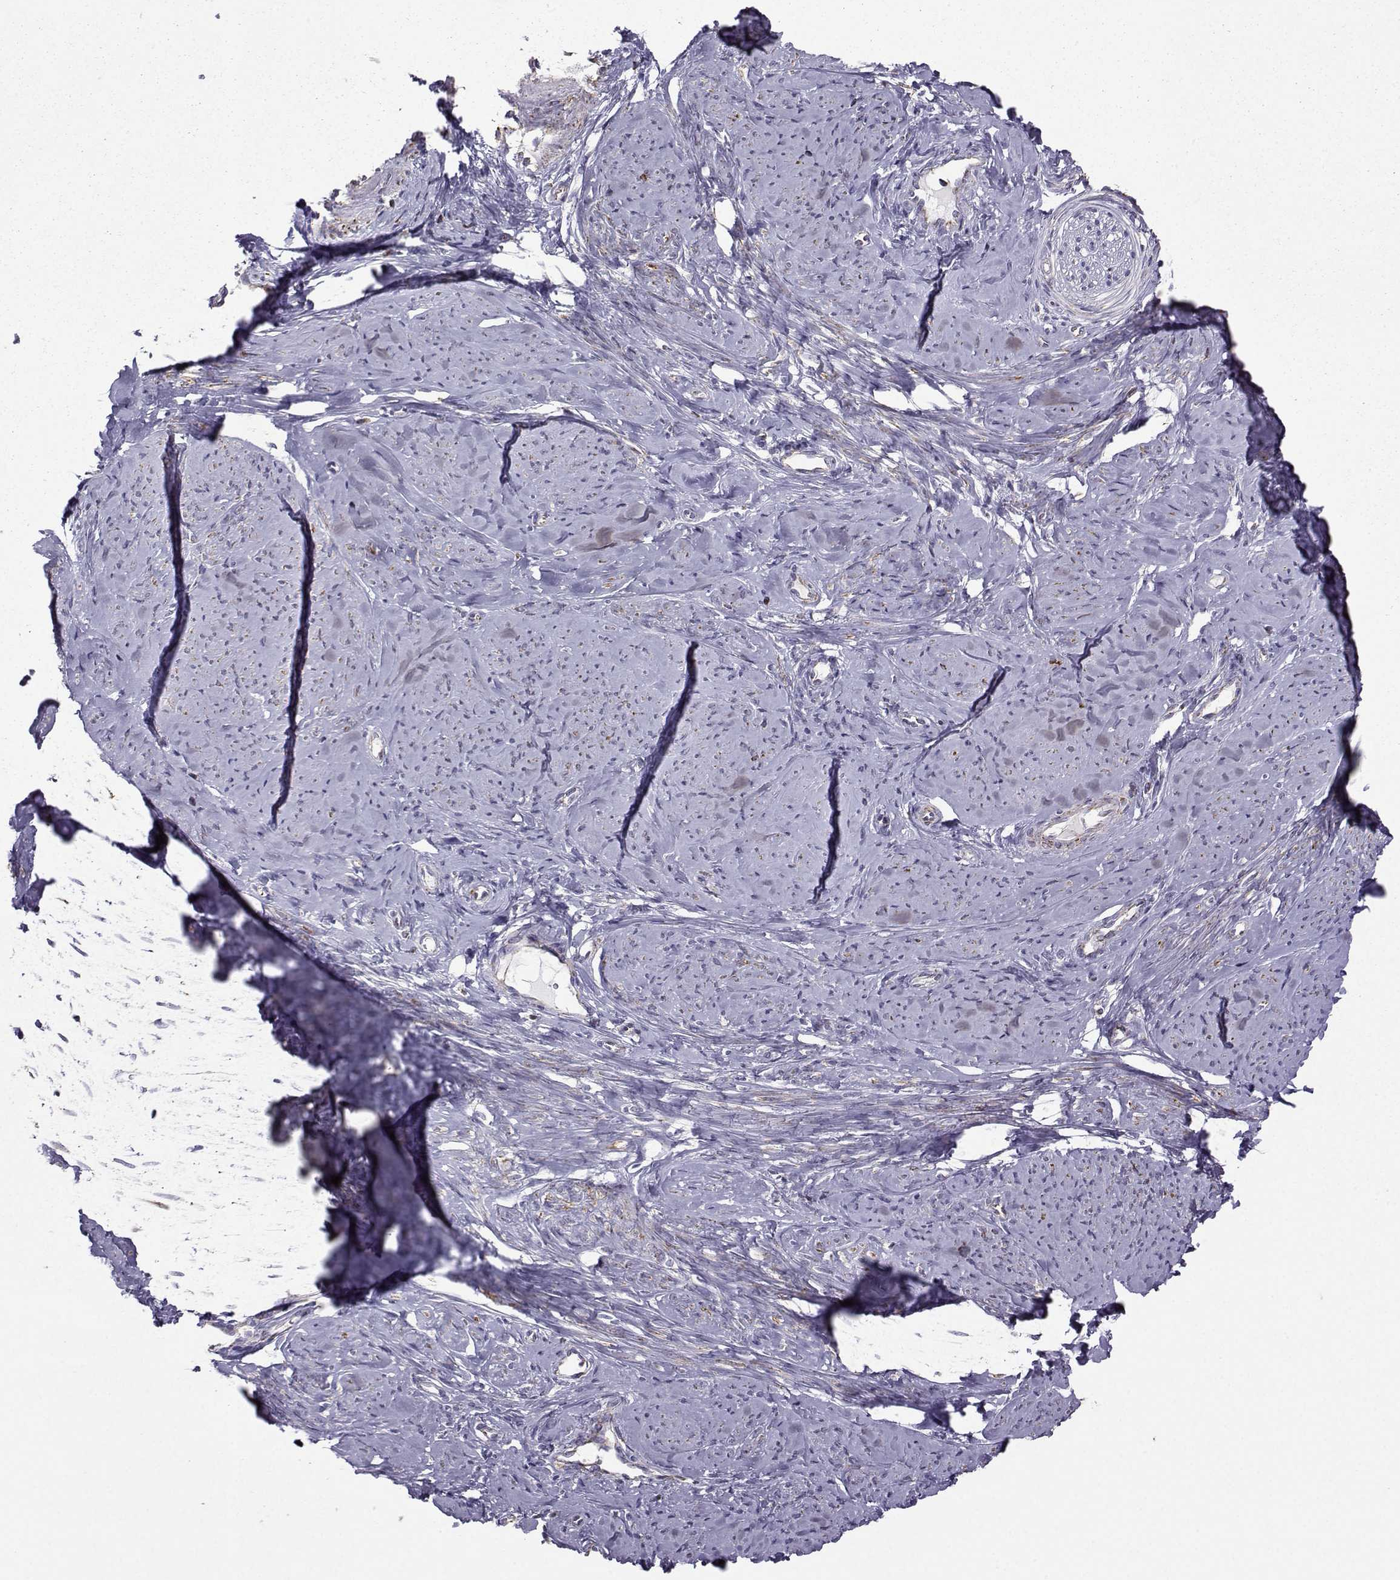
{"staining": {"intensity": "strong", "quantity": "<25%", "location": "cytoplasmic/membranous"}, "tissue": "smooth muscle", "cell_type": "Smooth muscle cells", "image_type": "normal", "snomed": [{"axis": "morphology", "description": "Normal tissue, NOS"}, {"axis": "topography", "description": "Smooth muscle"}], "caption": "Protein expression analysis of unremarkable smooth muscle displays strong cytoplasmic/membranous staining in approximately <25% of smooth muscle cells. The staining is performed using DAB (3,3'-diaminobenzidine) brown chromogen to label protein expression. The nuclei are counter-stained blue using hematoxylin.", "gene": "NECAB3", "patient": {"sex": "female", "age": 48}}